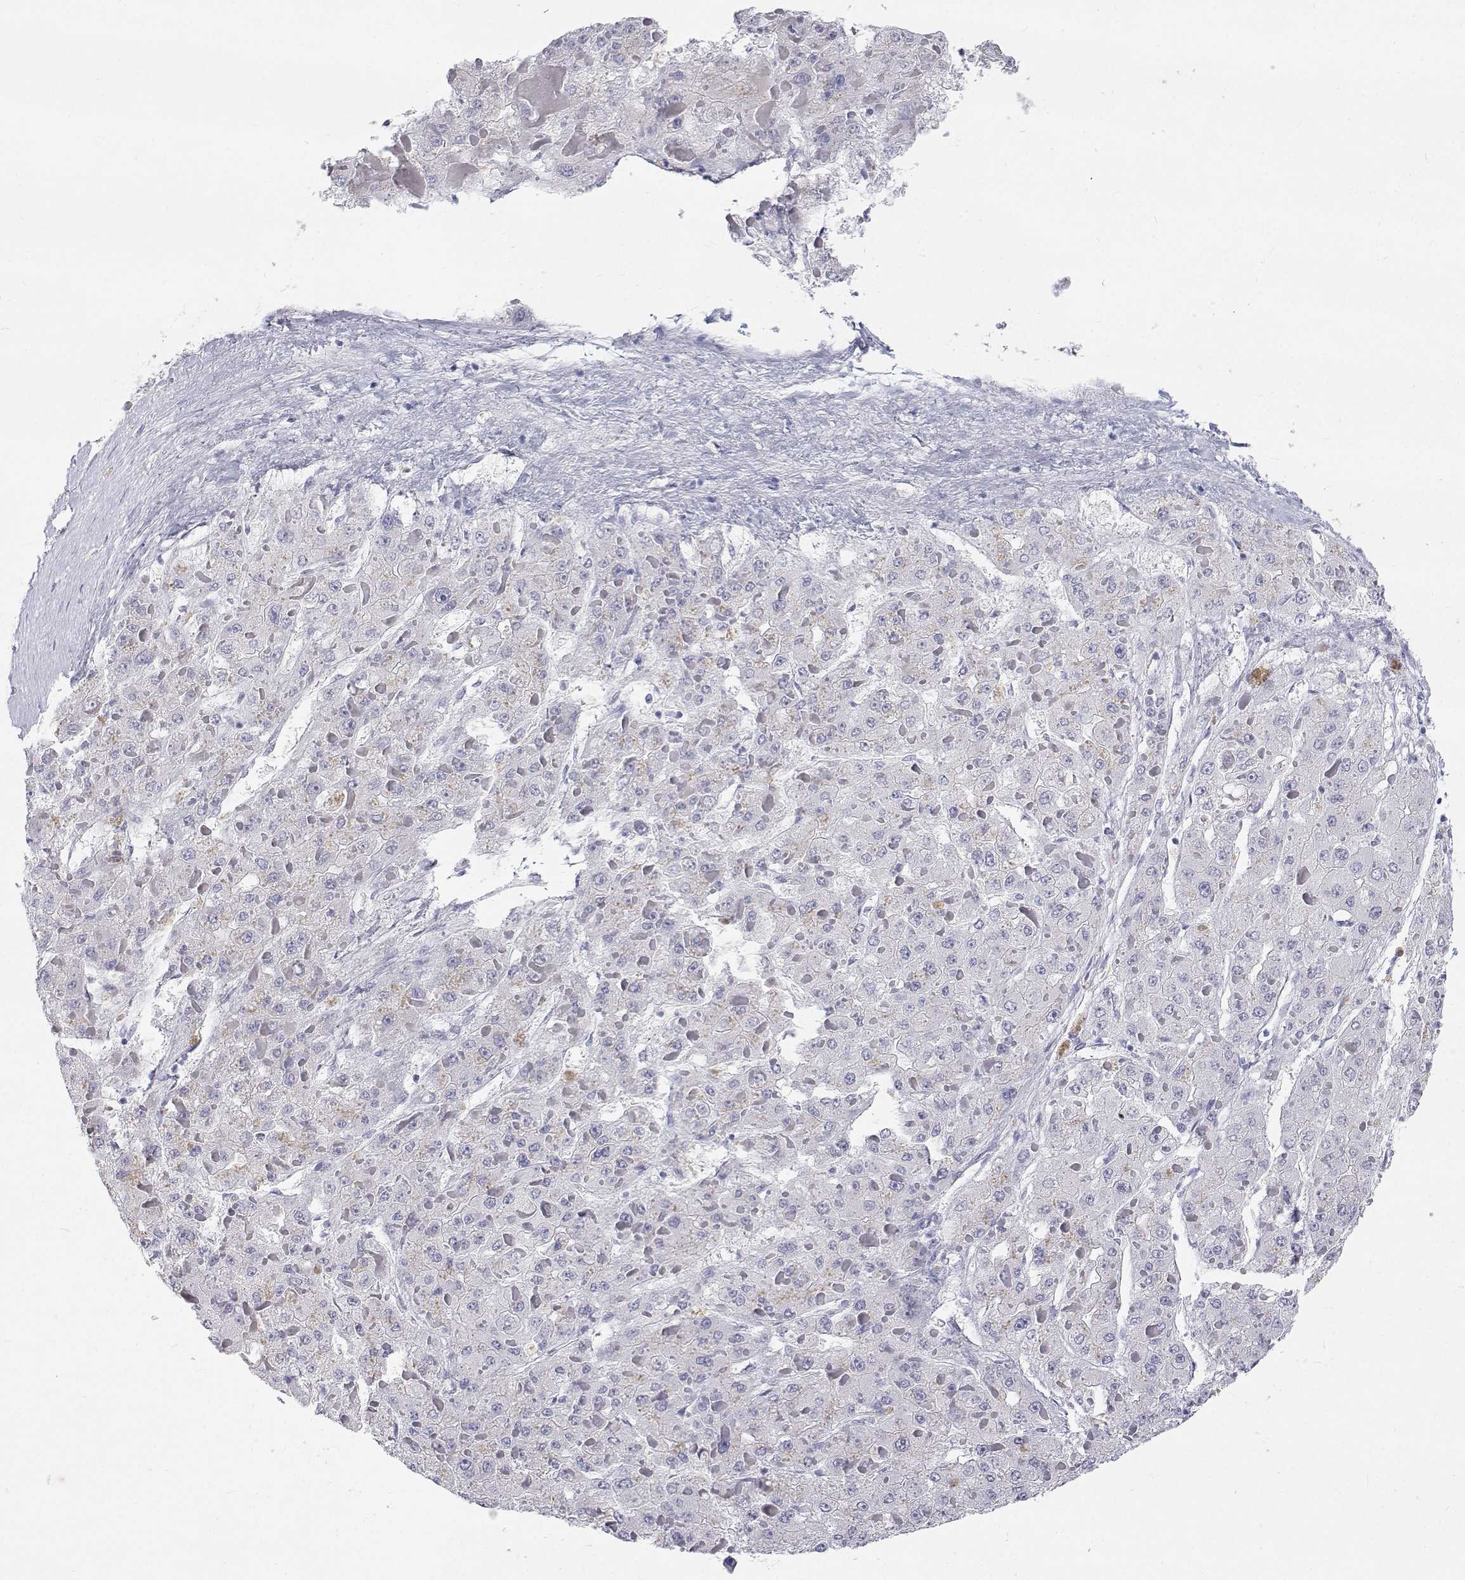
{"staining": {"intensity": "negative", "quantity": "none", "location": "none"}, "tissue": "liver cancer", "cell_type": "Tumor cells", "image_type": "cancer", "snomed": [{"axis": "morphology", "description": "Carcinoma, Hepatocellular, NOS"}, {"axis": "topography", "description": "Liver"}], "caption": "DAB (3,3'-diaminobenzidine) immunohistochemical staining of liver hepatocellular carcinoma displays no significant staining in tumor cells. The staining was performed using DAB to visualize the protein expression in brown, while the nuclei were stained in blue with hematoxylin (Magnification: 20x).", "gene": "NCR2", "patient": {"sex": "female", "age": 73}}